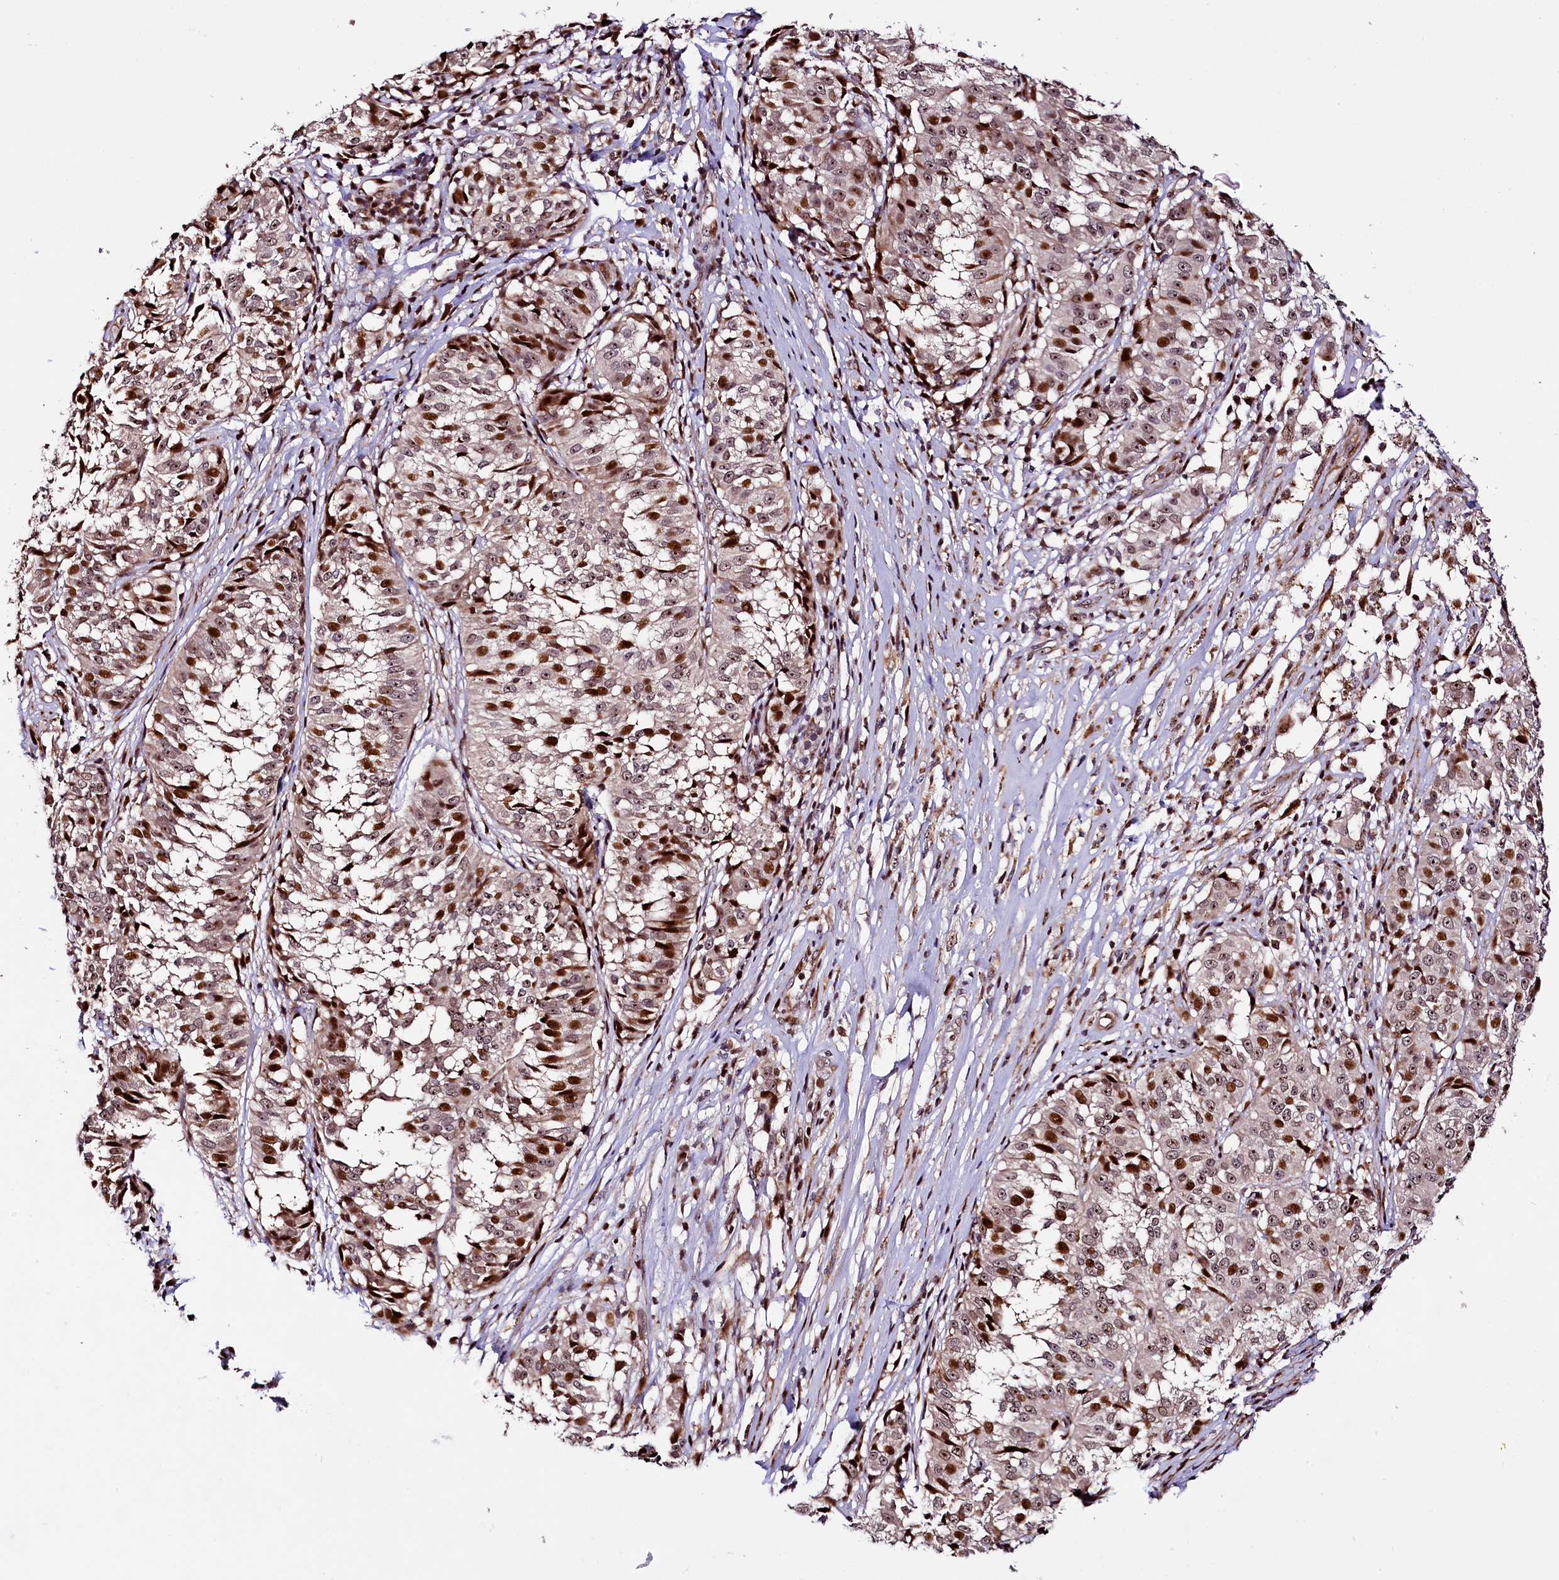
{"staining": {"intensity": "strong", "quantity": "25%-75%", "location": "nuclear"}, "tissue": "melanoma", "cell_type": "Tumor cells", "image_type": "cancer", "snomed": [{"axis": "morphology", "description": "Malignant melanoma, NOS"}, {"axis": "topography", "description": "Skin"}], "caption": "Protein expression analysis of human melanoma reveals strong nuclear staining in approximately 25%-75% of tumor cells.", "gene": "TRMT112", "patient": {"sex": "female", "age": 72}}